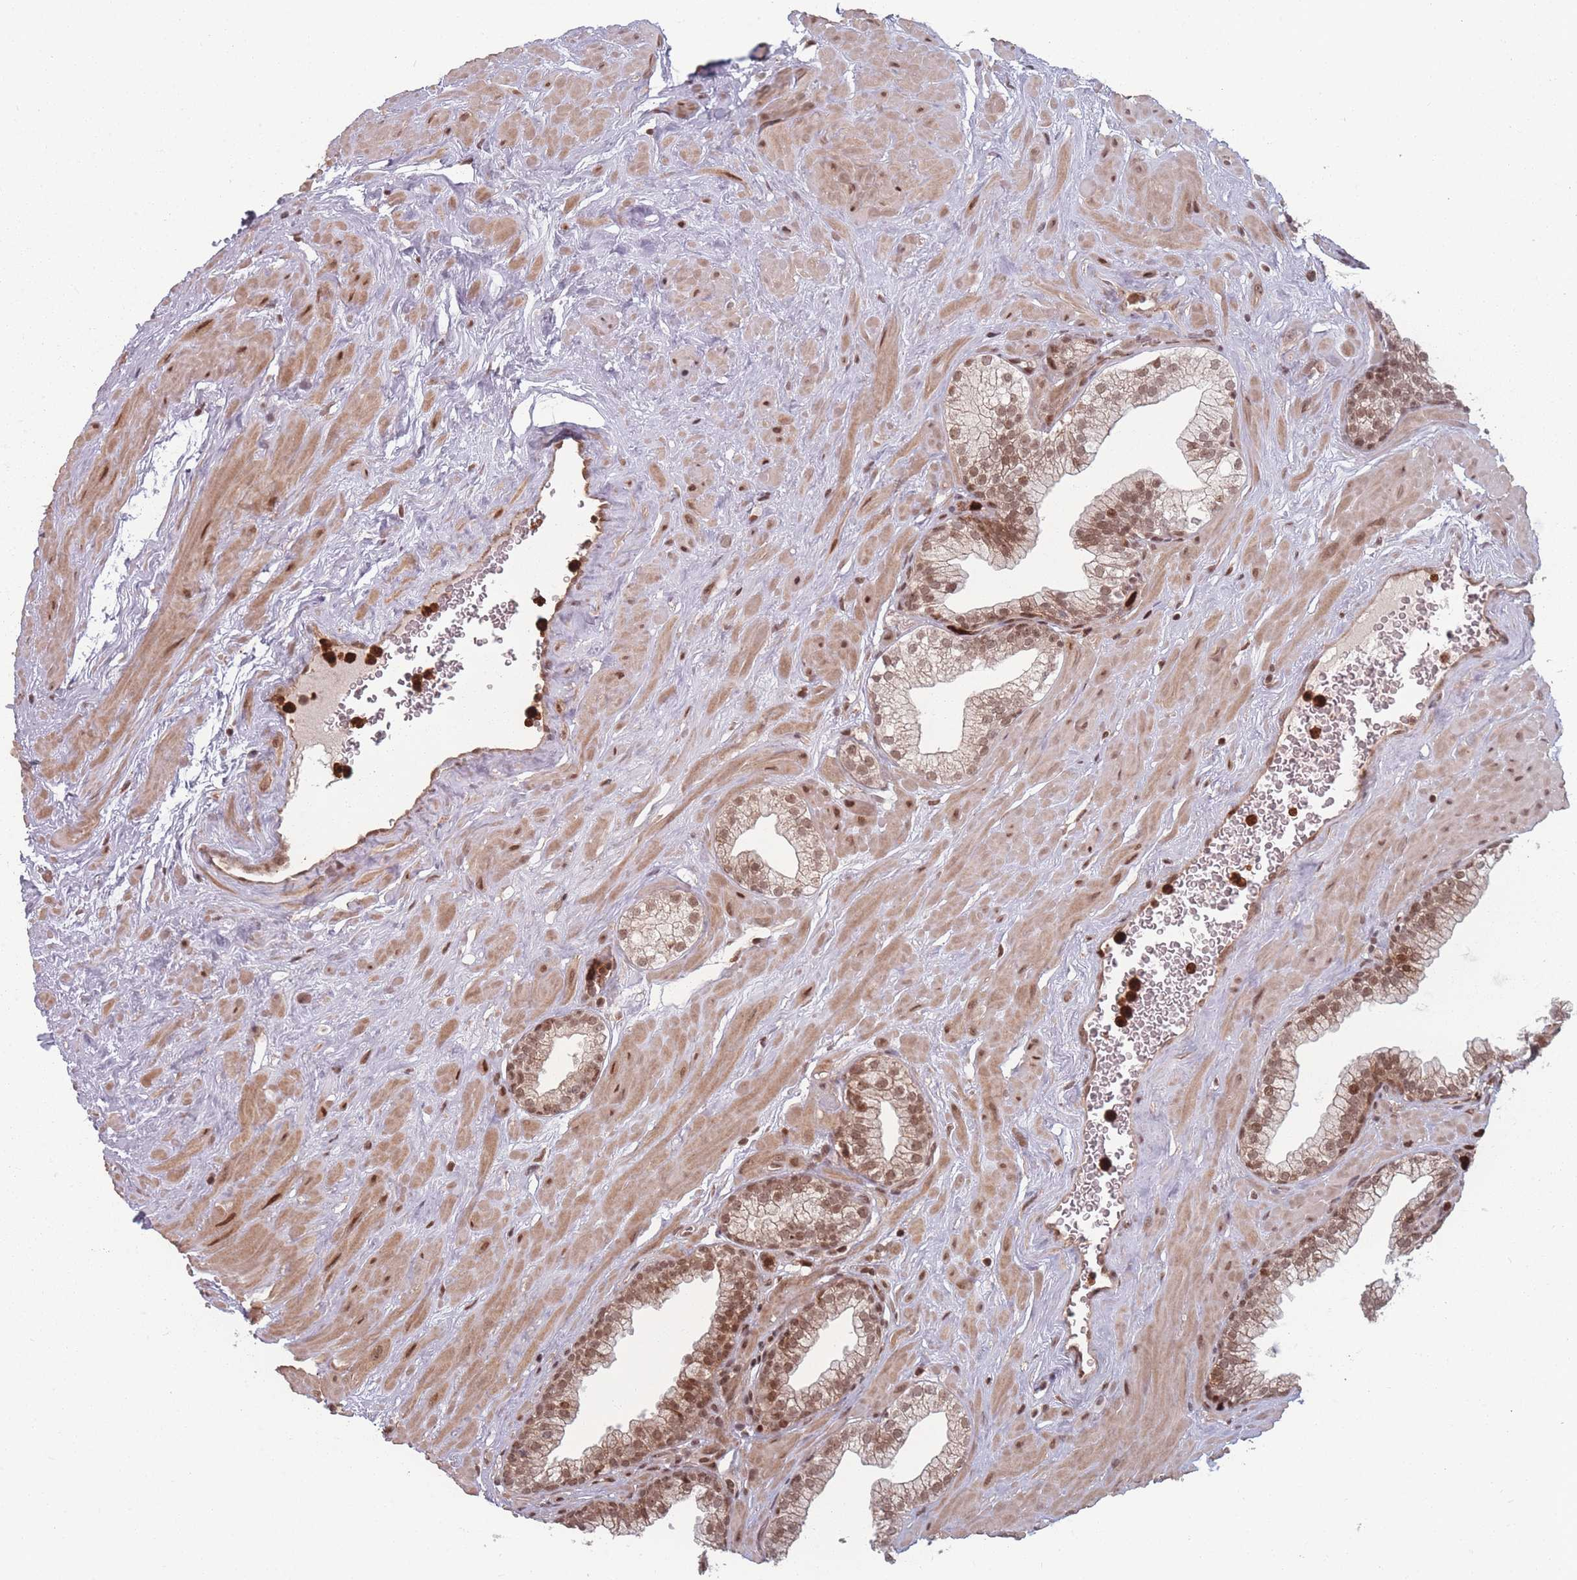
{"staining": {"intensity": "moderate", "quantity": ">75%", "location": "nuclear"}, "tissue": "prostate", "cell_type": "Glandular cells", "image_type": "normal", "snomed": [{"axis": "morphology", "description": "Normal tissue, NOS"}, {"axis": "morphology", "description": "Urothelial carcinoma, Low grade"}, {"axis": "topography", "description": "Urinary bladder"}, {"axis": "topography", "description": "Prostate"}], "caption": "Immunohistochemical staining of normal human prostate shows moderate nuclear protein positivity in approximately >75% of glandular cells.", "gene": "WDR55", "patient": {"sex": "male", "age": 60}}